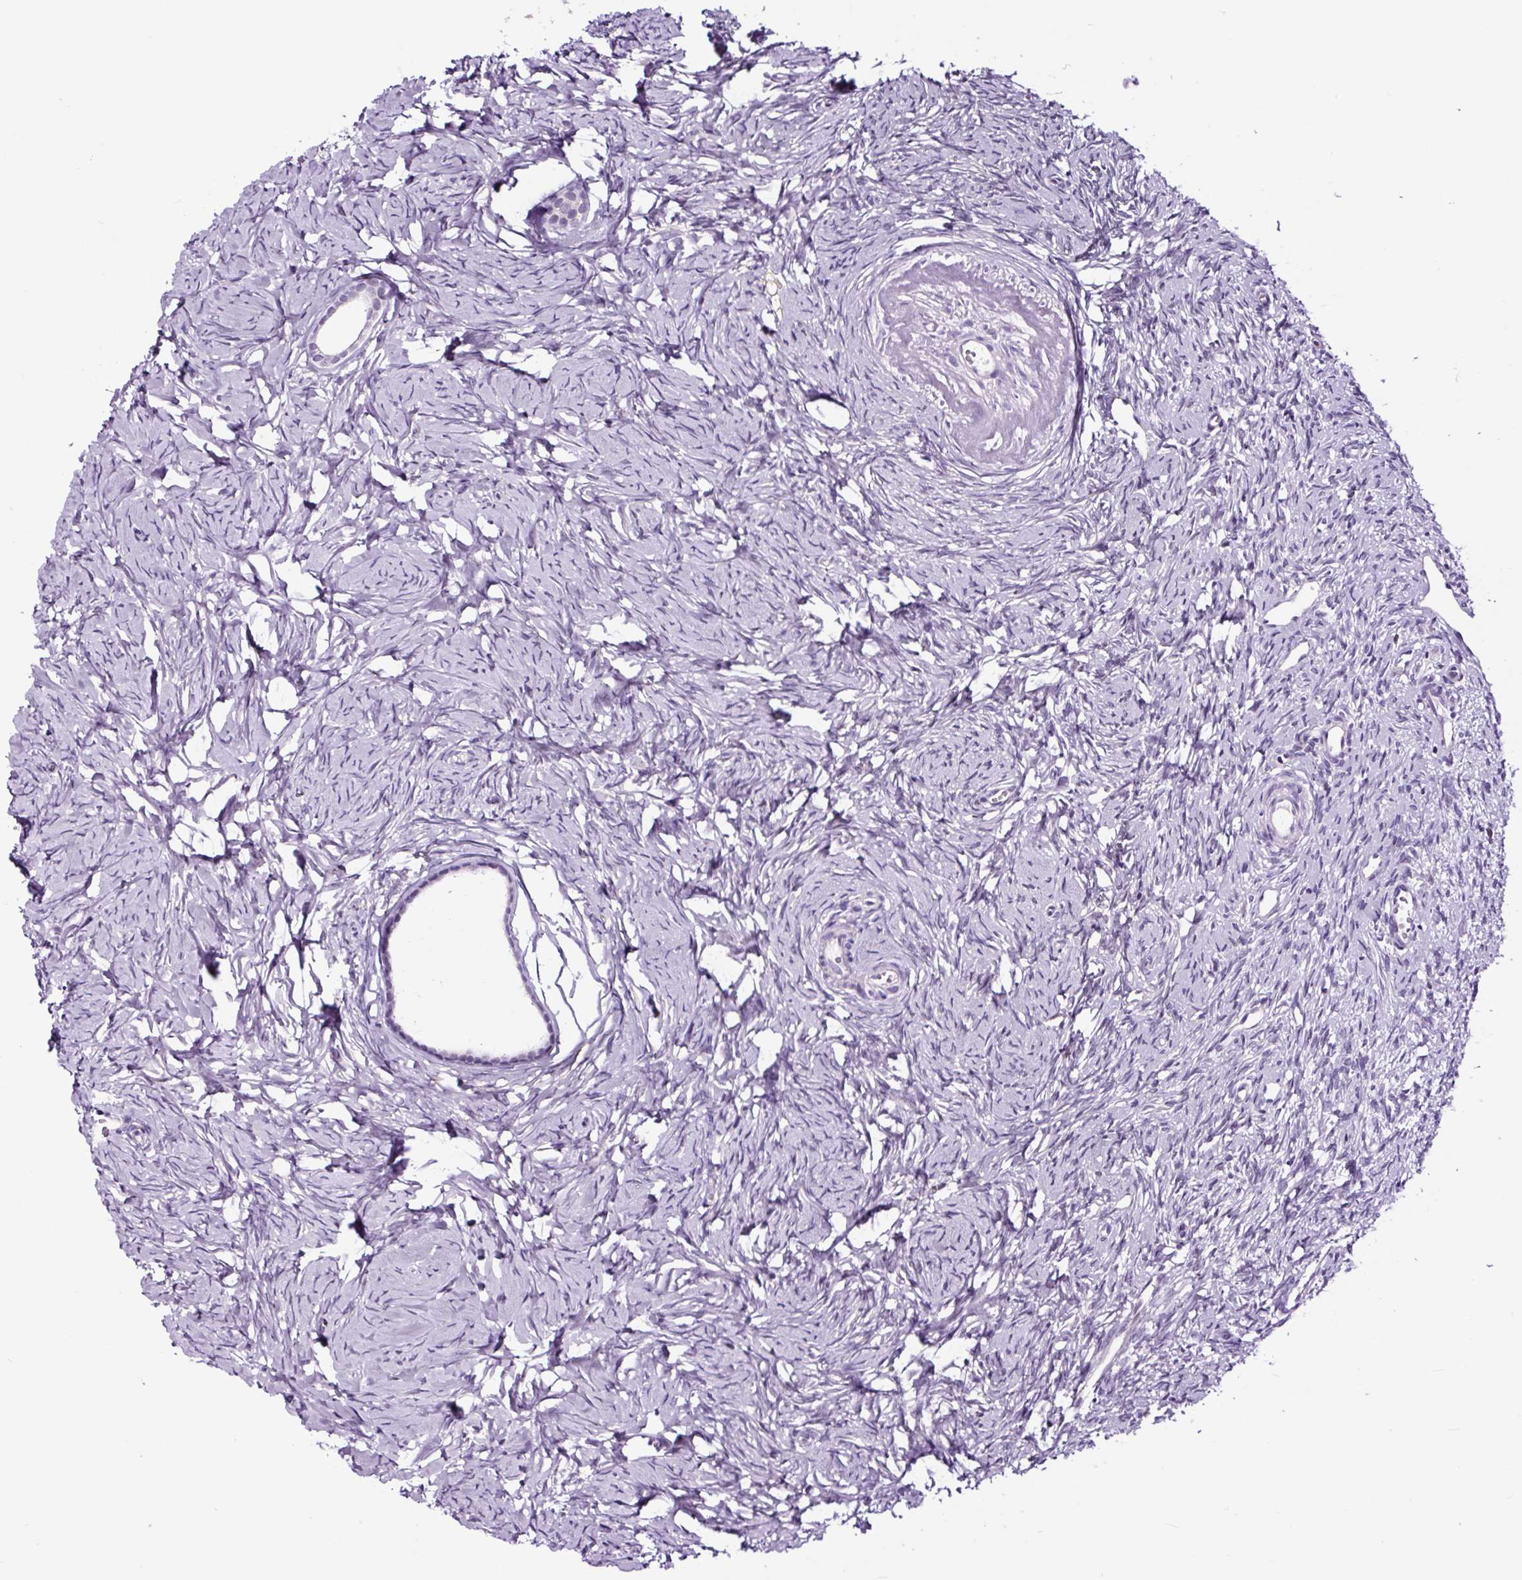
{"staining": {"intensity": "negative", "quantity": "none", "location": "none"}, "tissue": "ovary", "cell_type": "Follicle cells", "image_type": "normal", "snomed": [{"axis": "morphology", "description": "Normal tissue, NOS"}, {"axis": "topography", "description": "Ovary"}], "caption": "Micrograph shows no protein staining in follicle cells of unremarkable ovary.", "gene": "TAFA3", "patient": {"sex": "female", "age": 51}}